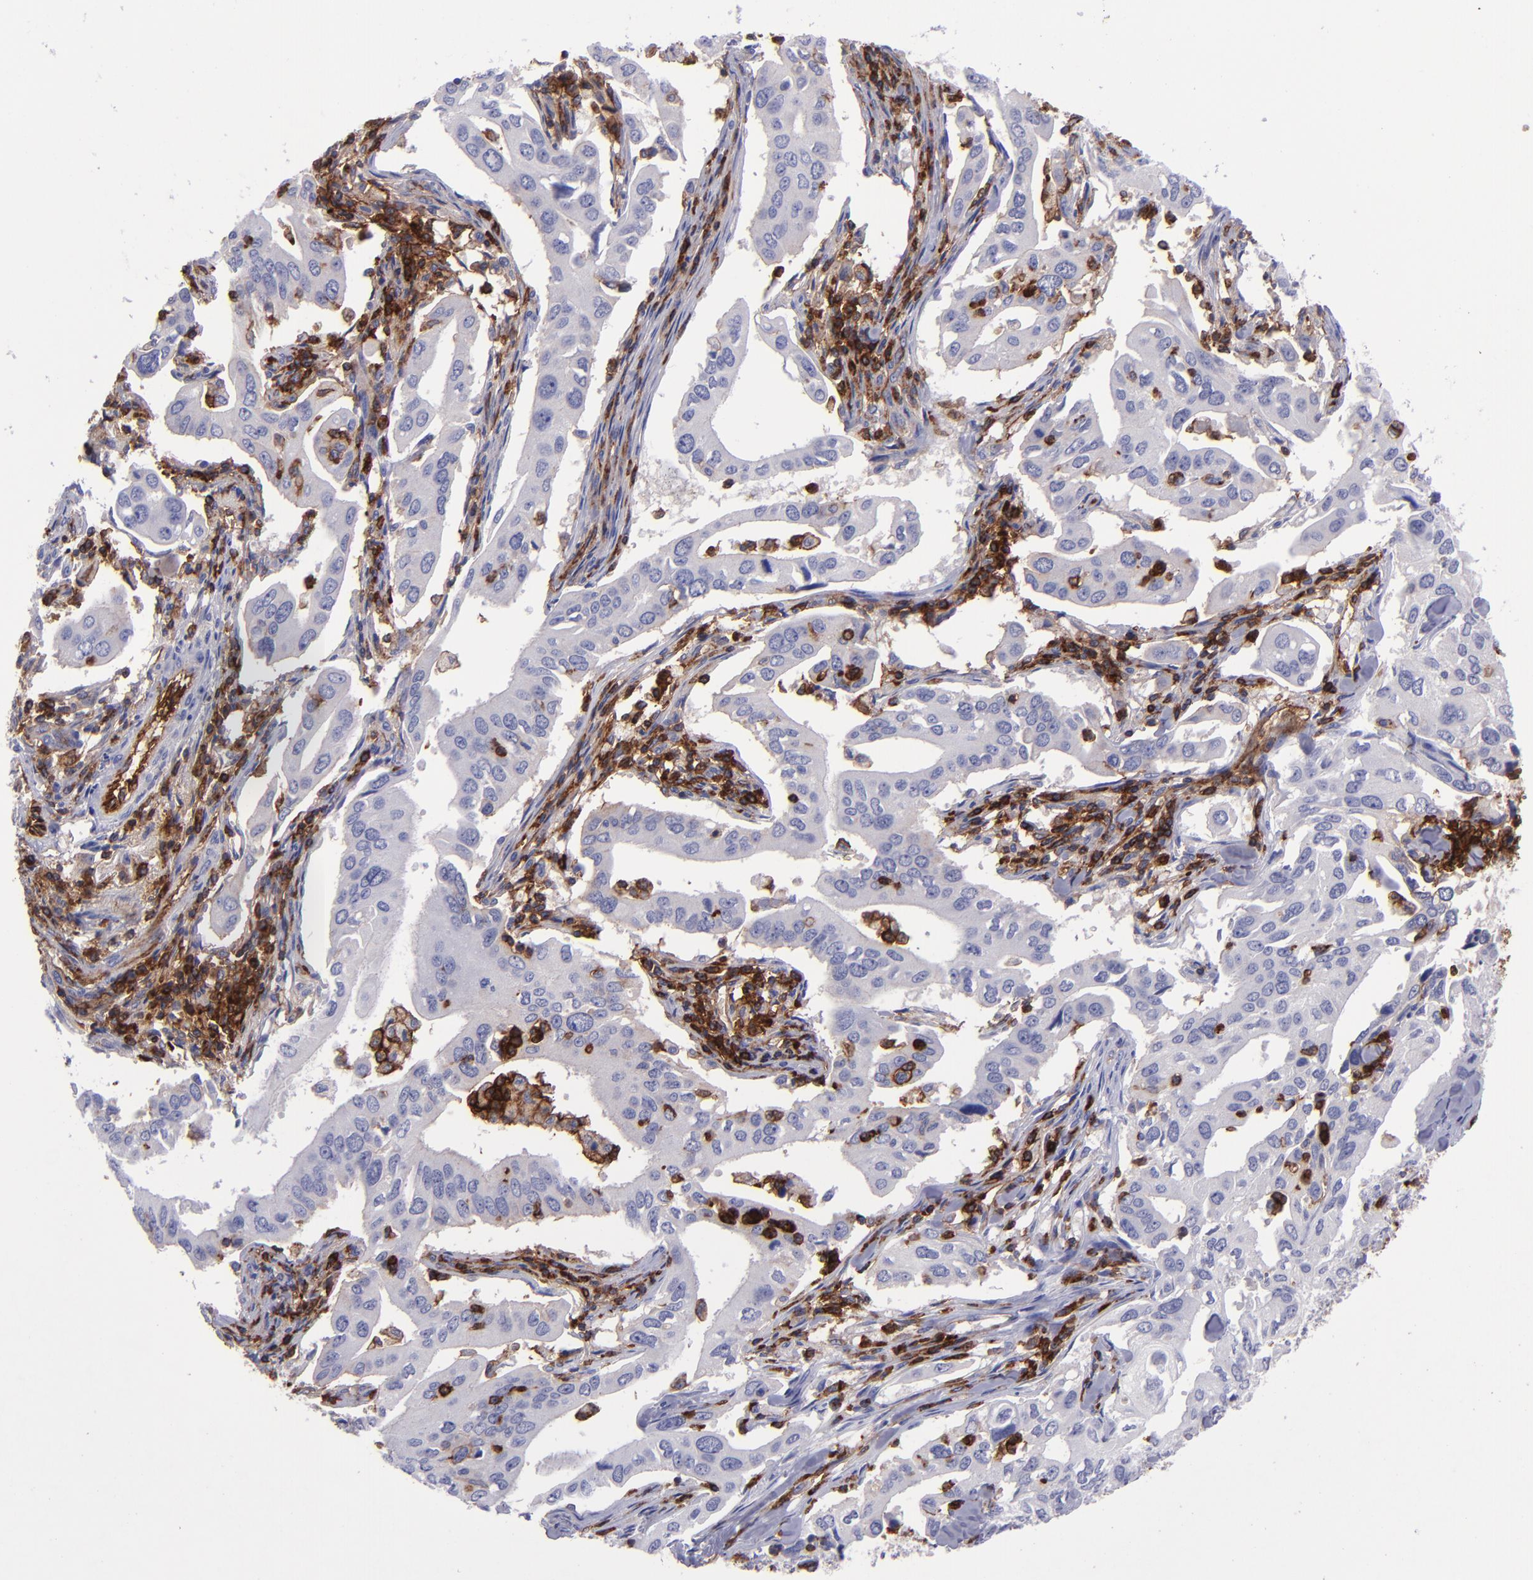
{"staining": {"intensity": "negative", "quantity": "none", "location": "none"}, "tissue": "lung cancer", "cell_type": "Tumor cells", "image_type": "cancer", "snomed": [{"axis": "morphology", "description": "Adenocarcinoma, NOS"}, {"axis": "topography", "description": "Lung"}], "caption": "Immunohistochemistry histopathology image of neoplastic tissue: lung cancer stained with DAB reveals no significant protein positivity in tumor cells. (Immunohistochemistry (ihc), brightfield microscopy, high magnification).", "gene": "ICAM3", "patient": {"sex": "male", "age": 48}}